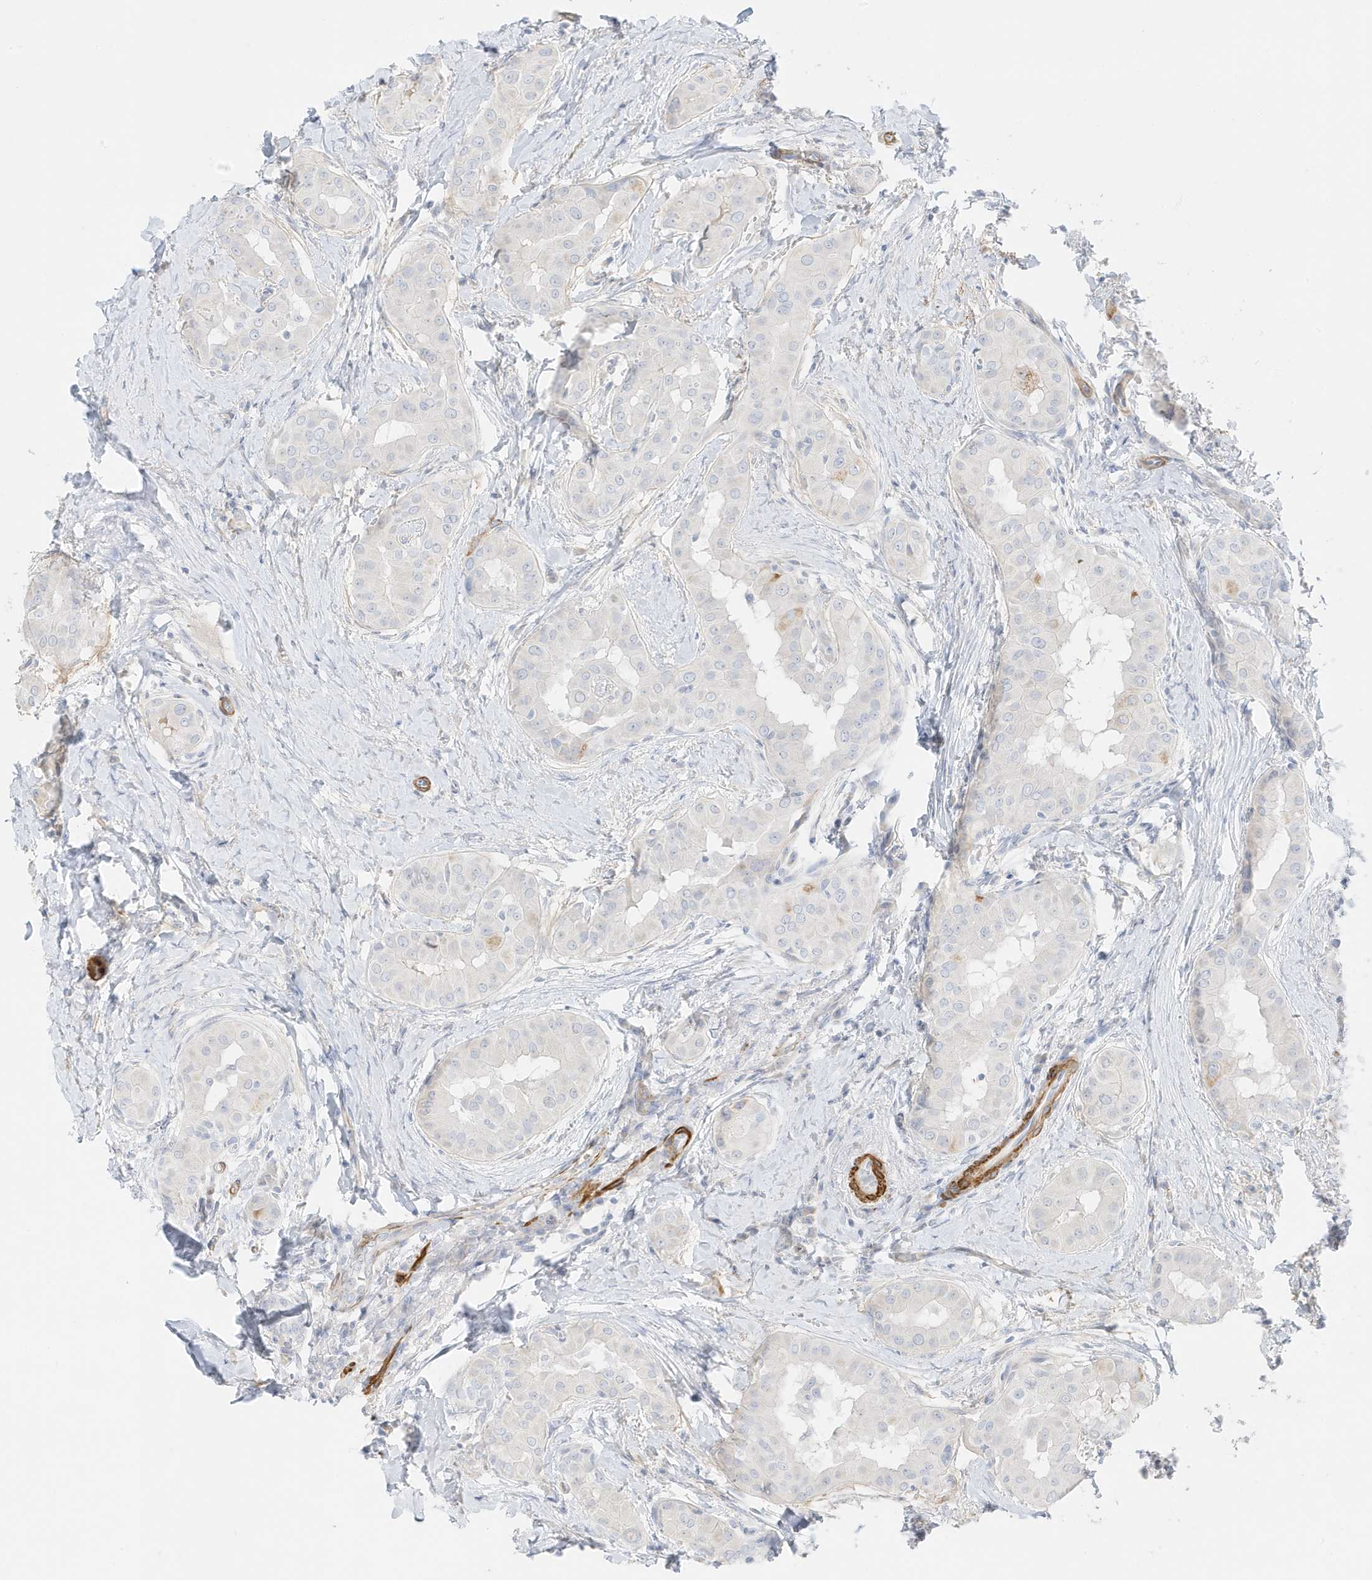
{"staining": {"intensity": "negative", "quantity": "none", "location": "none"}, "tissue": "thyroid cancer", "cell_type": "Tumor cells", "image_type": "cancer", "snomed": [{"axis": "morphology", "description": "Papillary adenocarcinoma, NOS"}, {"axis": "topography", "description": "Thyroid gland"}], "caption": "Immunohistochemical staining of human papillary adenocarcinoma (thyroid) demonstrates no significant expression in tumor cells.", "gene": "SLC22A13", "patient": {"sex": "male", "age": 33}}